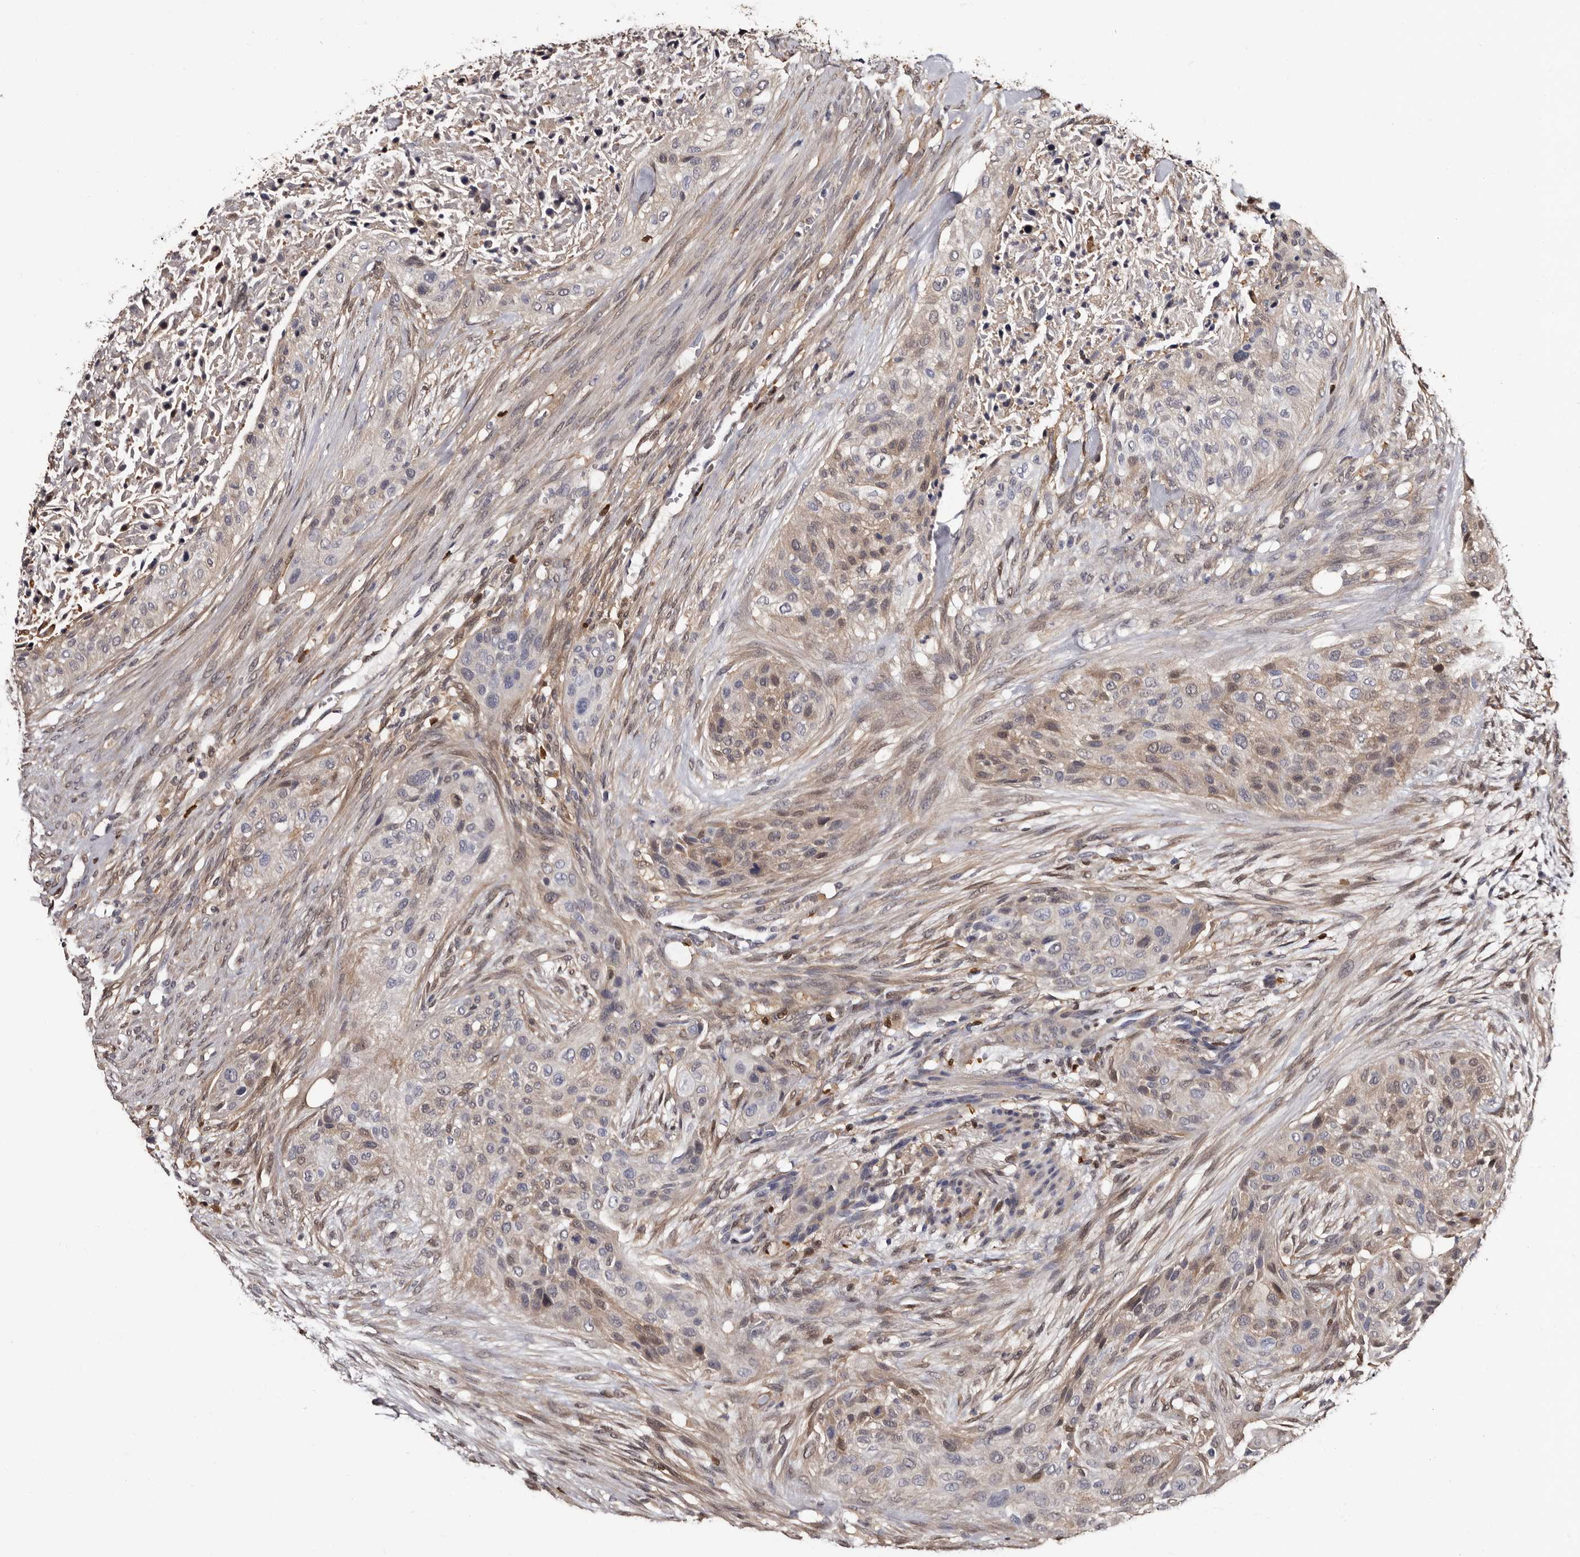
{"staining": {"intensity": "weak", "quantity": "25%-75%", "location": "cytoplasmic/membranous,nuclear"}, "tissue": "urothelial cancer", "cell_type": "Tumor cells", "image_type": "cancer", "snomed": [{"axis": "morphology", "description": "Urothelial carcinoma, High grade"}, {"axis": "topography", "description": "Urinary bladder"}], "caption": "Weak cytoplasmic/membranous and nuclear expression for a protein is appreciated in about 25%-75% of tumor cells of urothelial cancer using immunohistochemistry (IHC).", "gene": "DNPH1", "patient": {"sex": "male", "age": 35}}